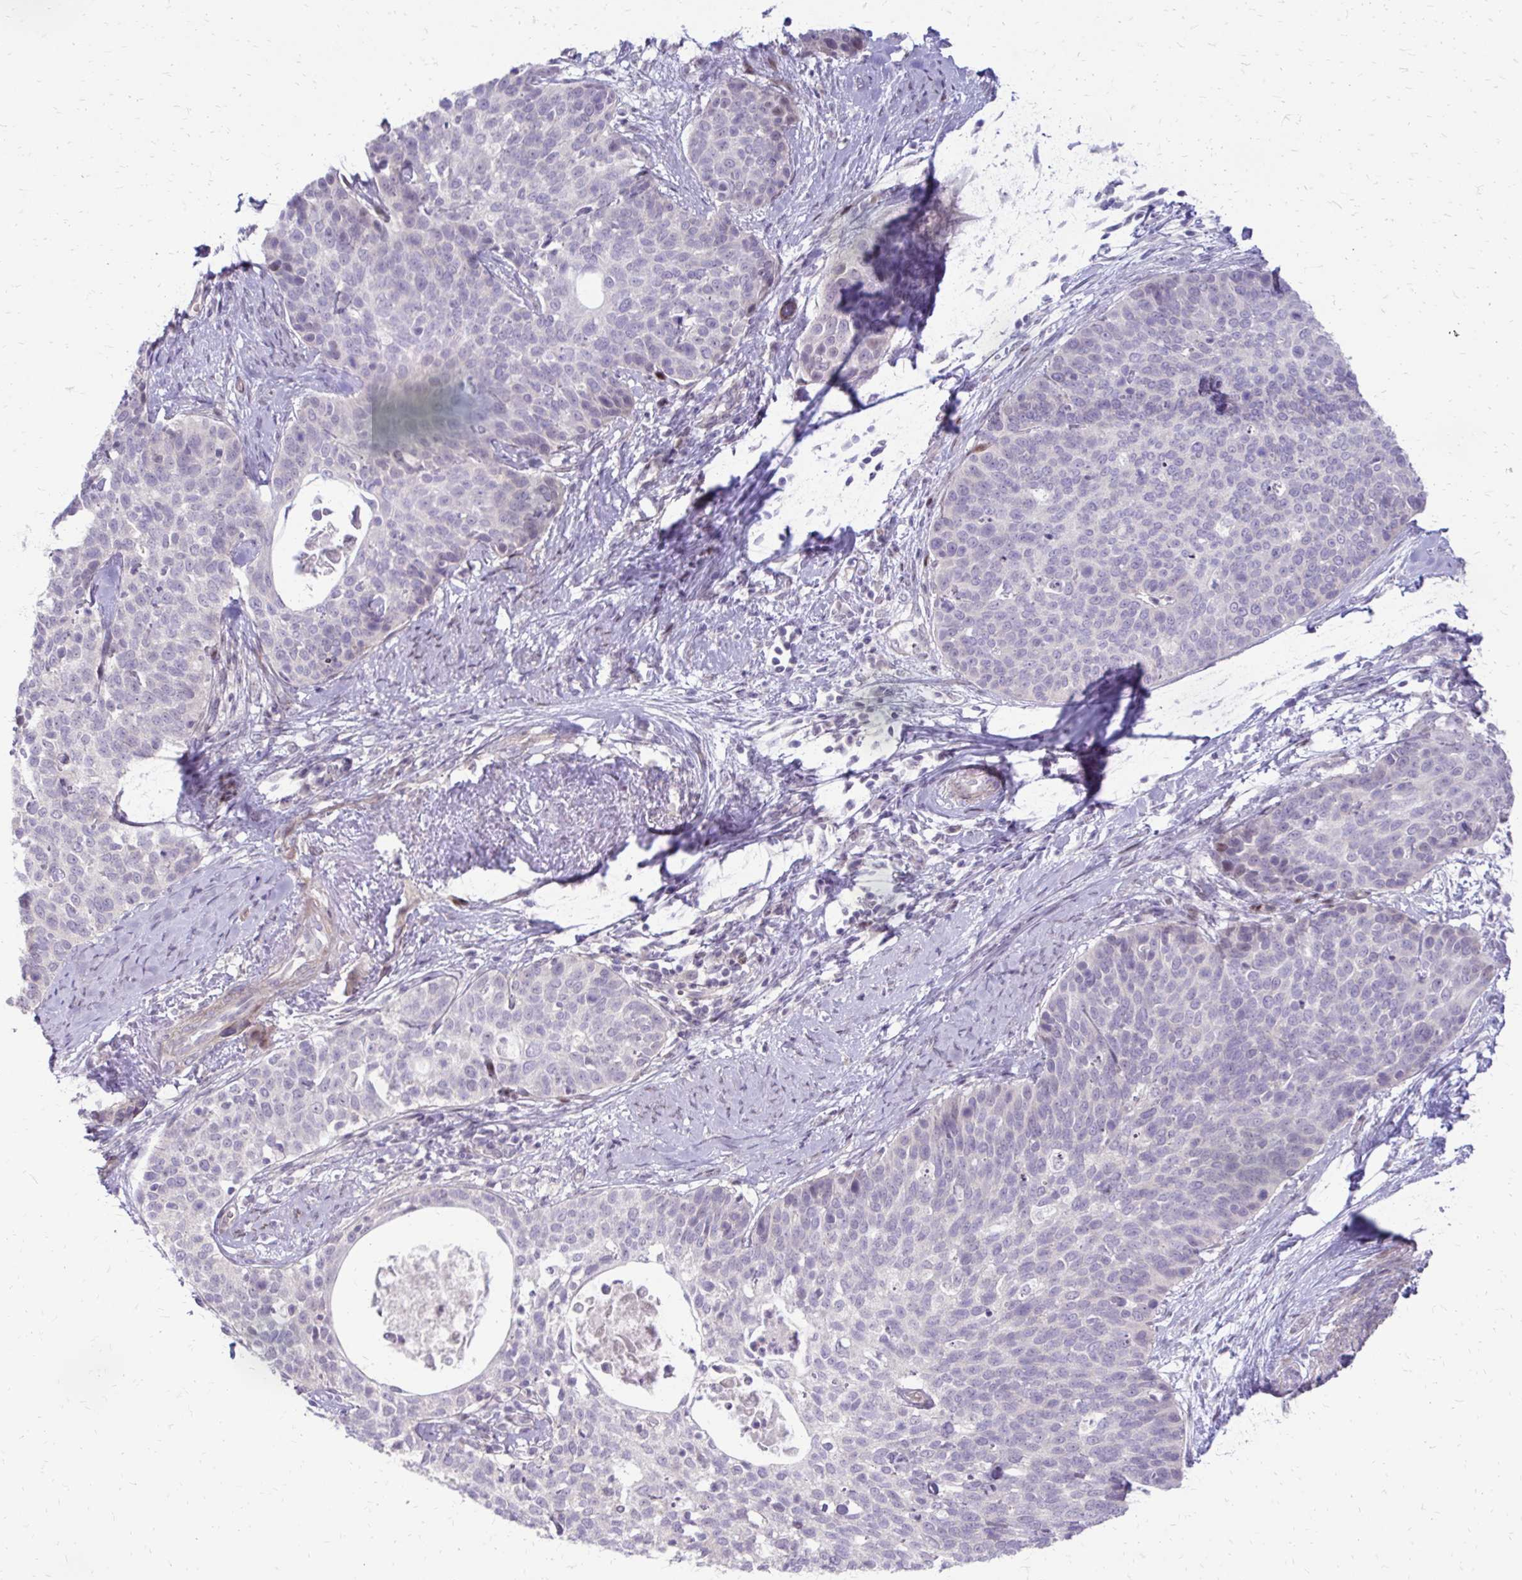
{"staining": {"intensity": "negative", "quantity": "none", "location": "none"}, "tissue": "cervical cancer", "cell_type": "Tumor cells", "image_type": "cancer", "snomed": [{"axis": "morphology", "description": "Squamous cell carcinoma, NOS"}, {"axis": "topography", "description": "Cervix"}], "caption": "This histopathology image is of squamous cell carcinoma (cervical) stained with IHC to label a protein in brown with the nuclei are counter-stained blue. There is no staining in tumor cells.", "gene": "PPDPFL", "patient": {"sex": "female", "age": 69}}